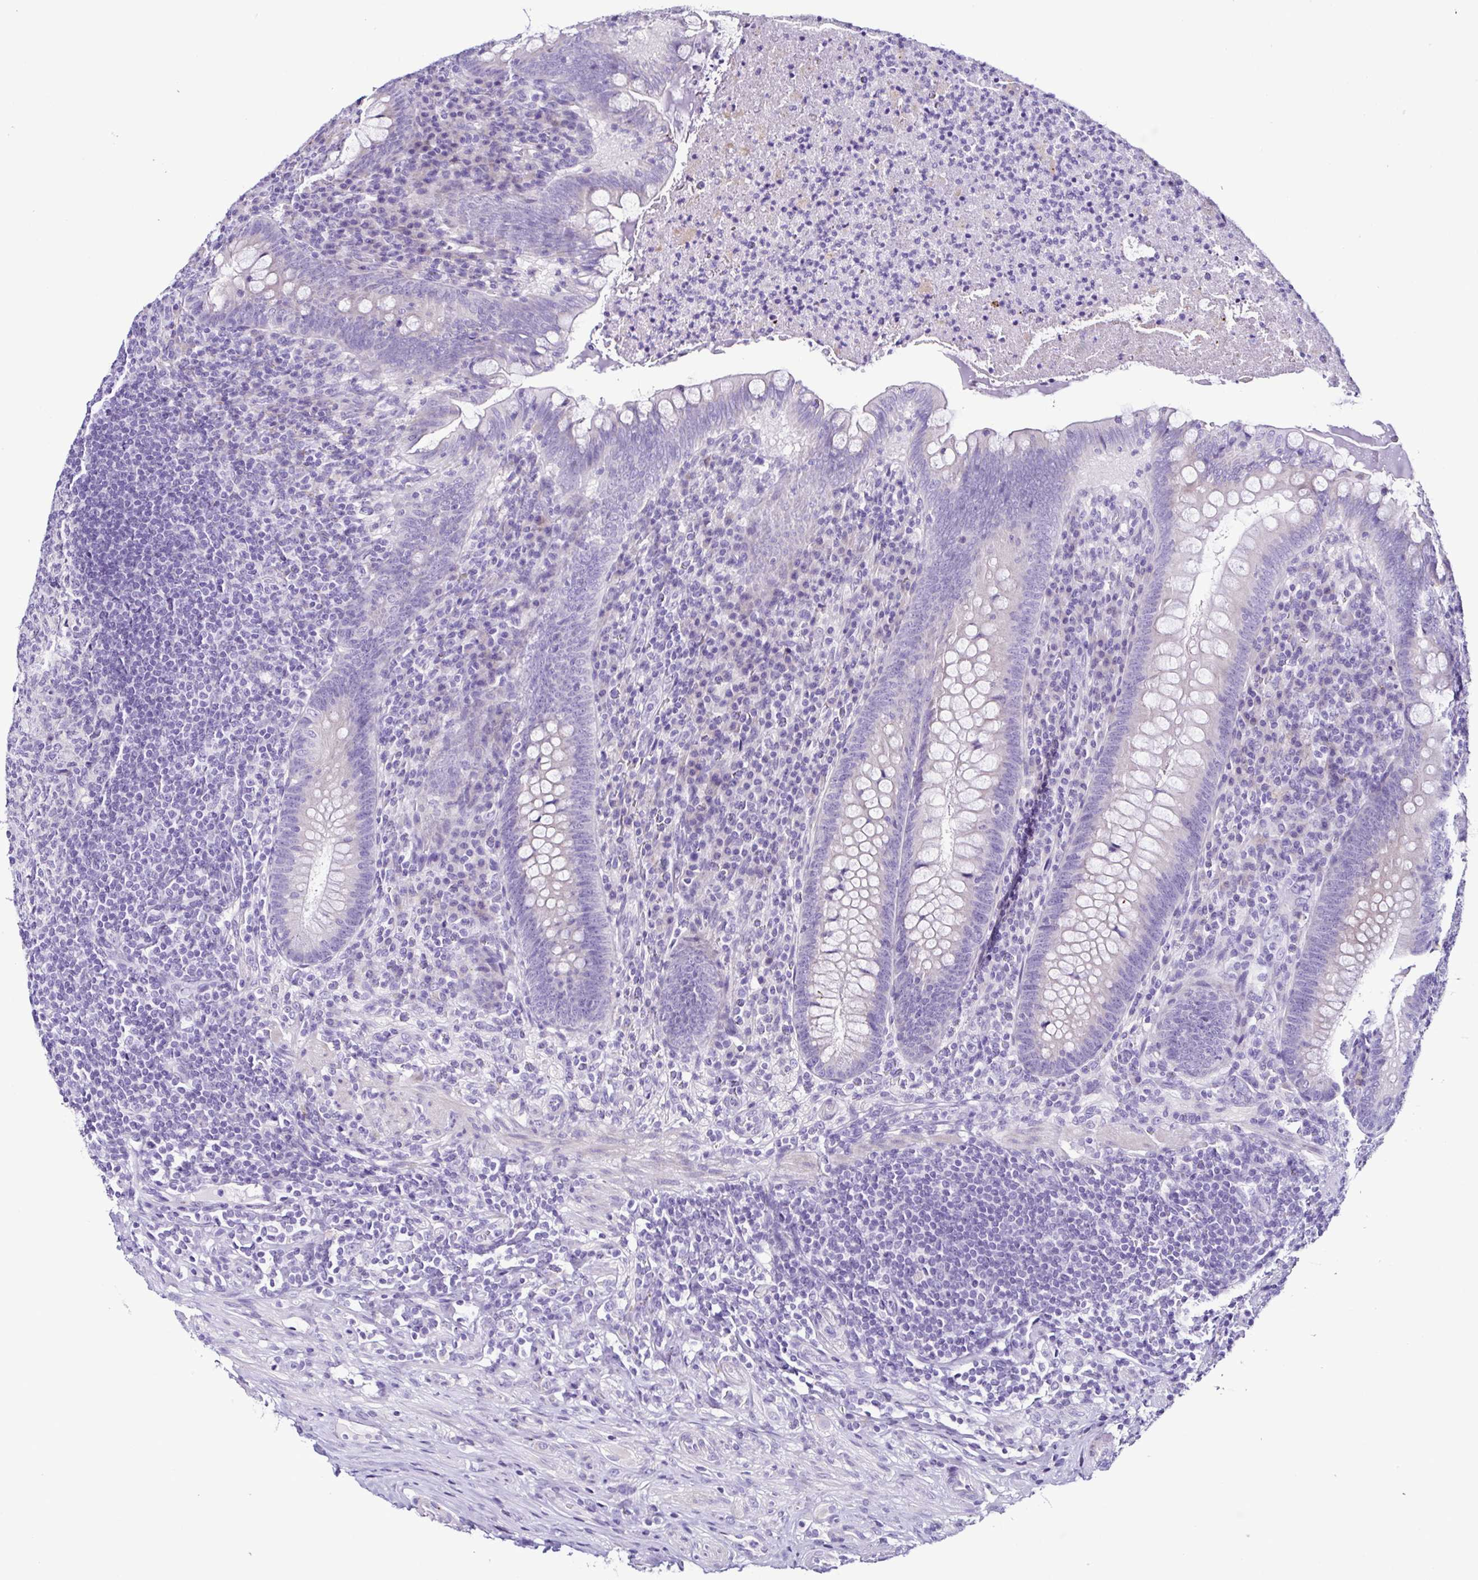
{"staining": {"intensity": "negative", "quantity": "none", "location": "none"}, "tissue": "appendix", "cell_type": "Glandular cells", "image_type": "normal", "snomed": [{"axis": "morphology", "description": "Normal tissue, NOS"}, {"axis": "topography", "description": "Appendix"}], "caption": "This is an IHC image of unremarkable human appendix. There is no staining in glandular cells.", "gene": "SRL", "patient": {"sex": "male", "age": 47}}